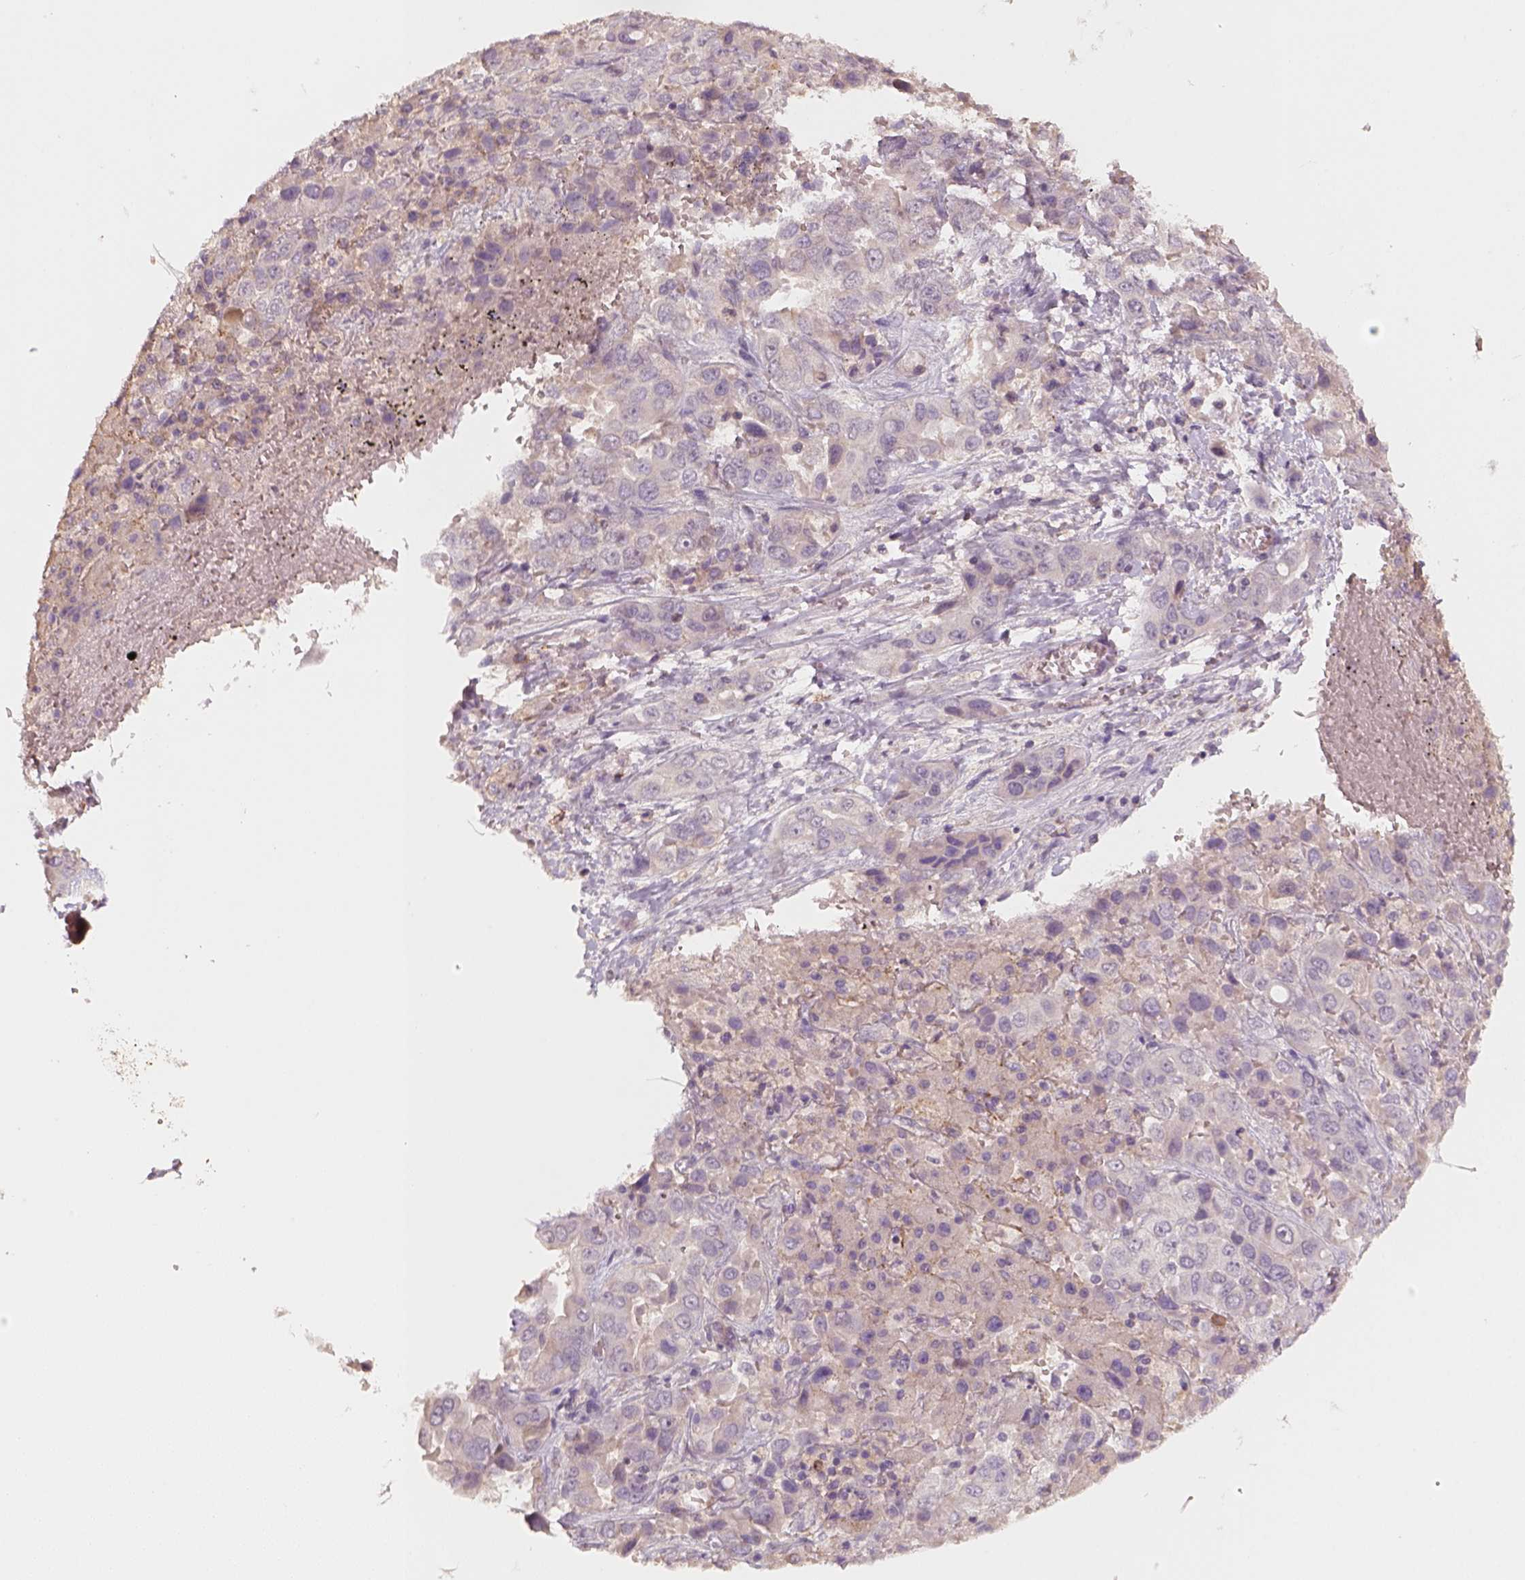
{"staining": {"intensity": "weak", "quantity": "<25%", "location": "cytoplasmic/membranous"}, "tissue": "liver cancer", "cell_type": "Tumor cells", "image_type": "cancer", "snomed": [{"axis": "morphology", "description": "Cholangiocarcinoma"}, {"axis": "topography", "description": "Liver"}], "caption": "This is a histopathology image of immunohistochemistry (IHC) staining of liver cancer, which shows no staining in tumor cells.", "gene": "AQP9", "patient": {"sex": "female", "age": 52}}